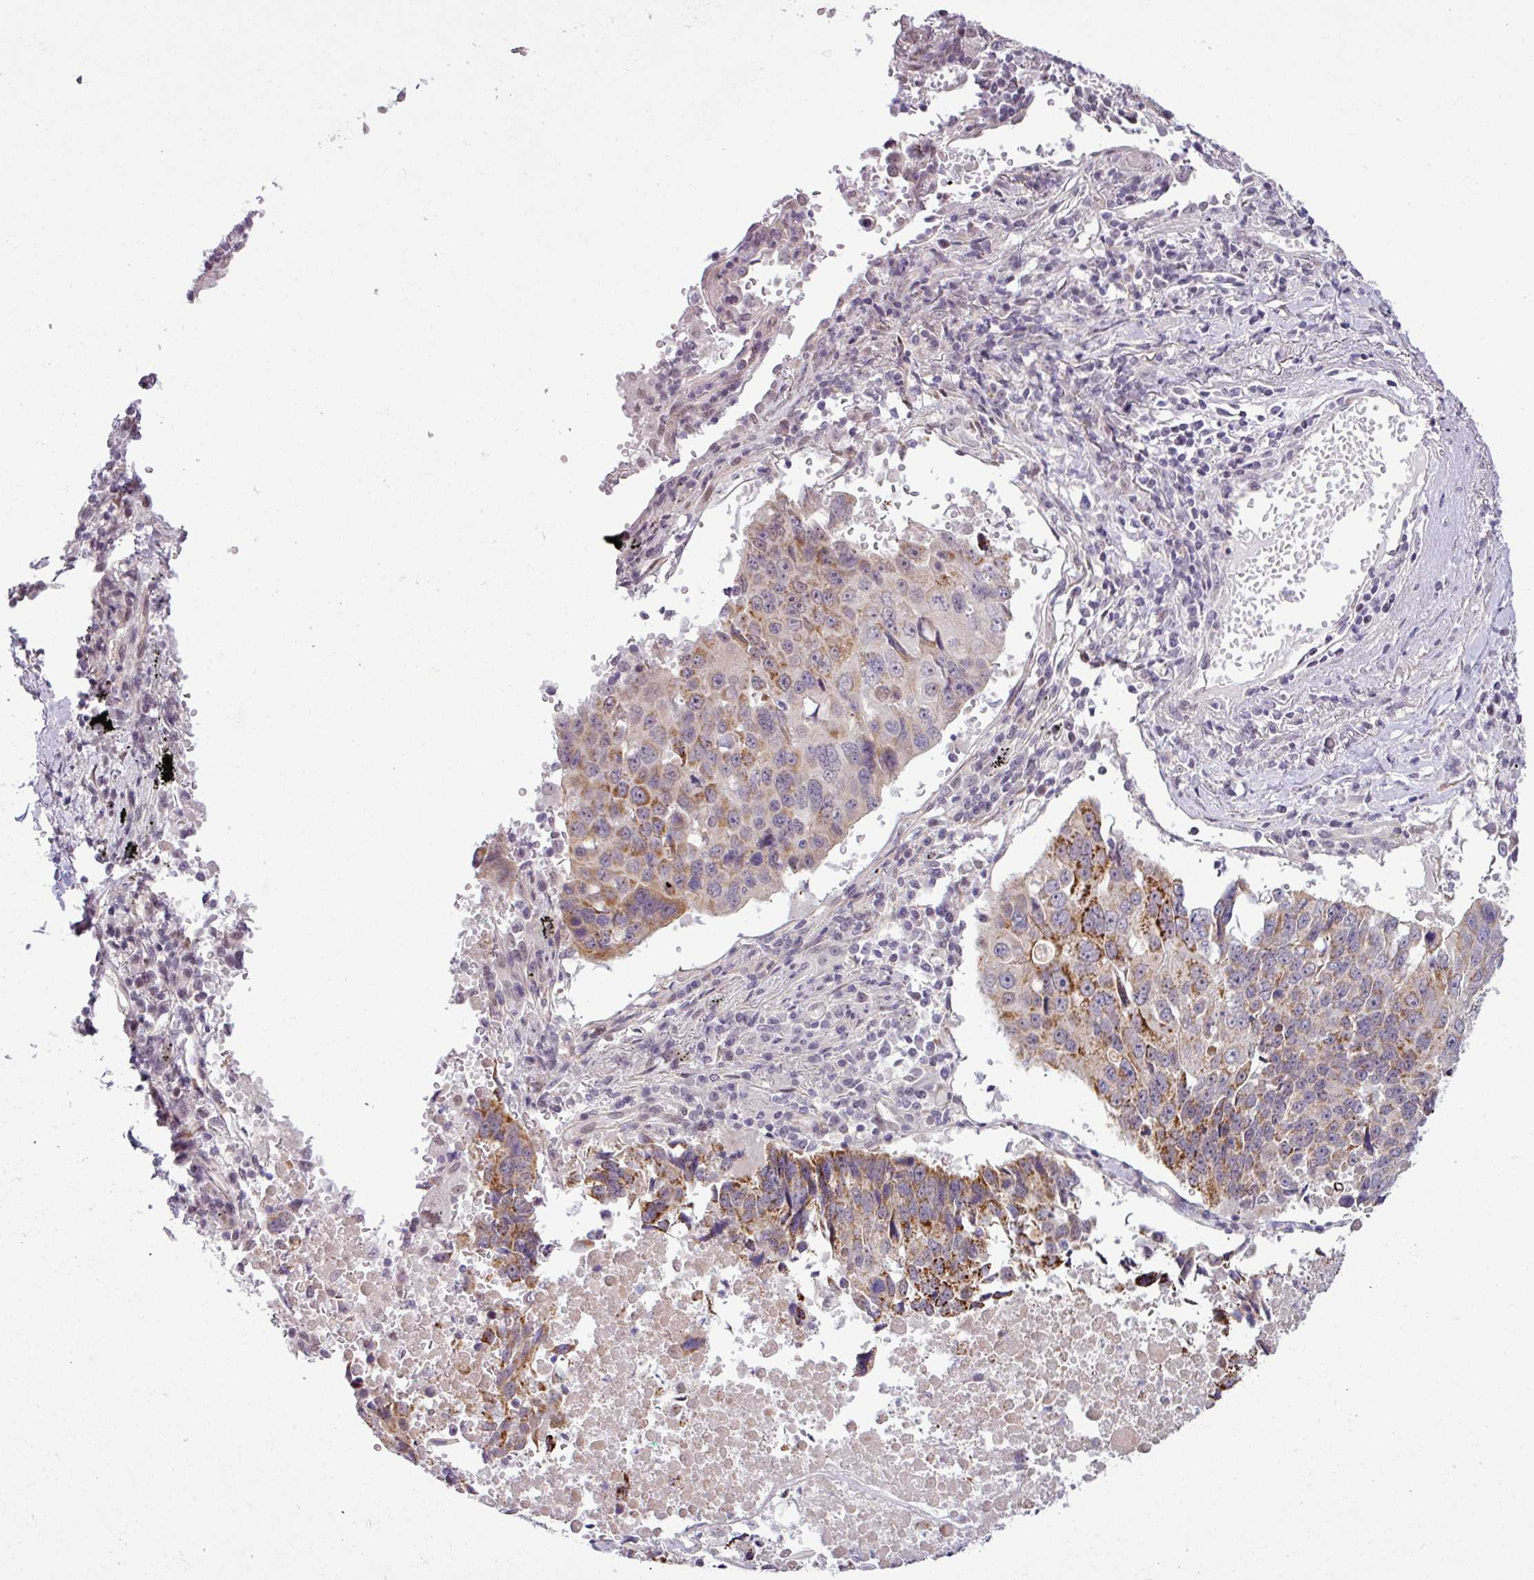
{"staining": {"intensity": "moderate", "quantity": "25%-75%", "location": "cytoplasmic/membranous"}, "tissue": "lung cancer", "cell_type": "Tumor cells", "image_type": "cancer", "snomed": [{"axis": "morphology", "description": "Squamous cell carcinoma, NOS"}, {"axis": "topography", "description": "Lung"}], "caption": "Tumor cells reveal moderate cytoplasmic/membranous positivity in about 25%-75% of cells in squamous cell carcinoma (lung). (Stains: DAB in brown, nuclei in blue, Microscopy: brightfield microscopy at high magnification).", "gene": "GPT2", "patient": {"sex": "female", "age": 66}}